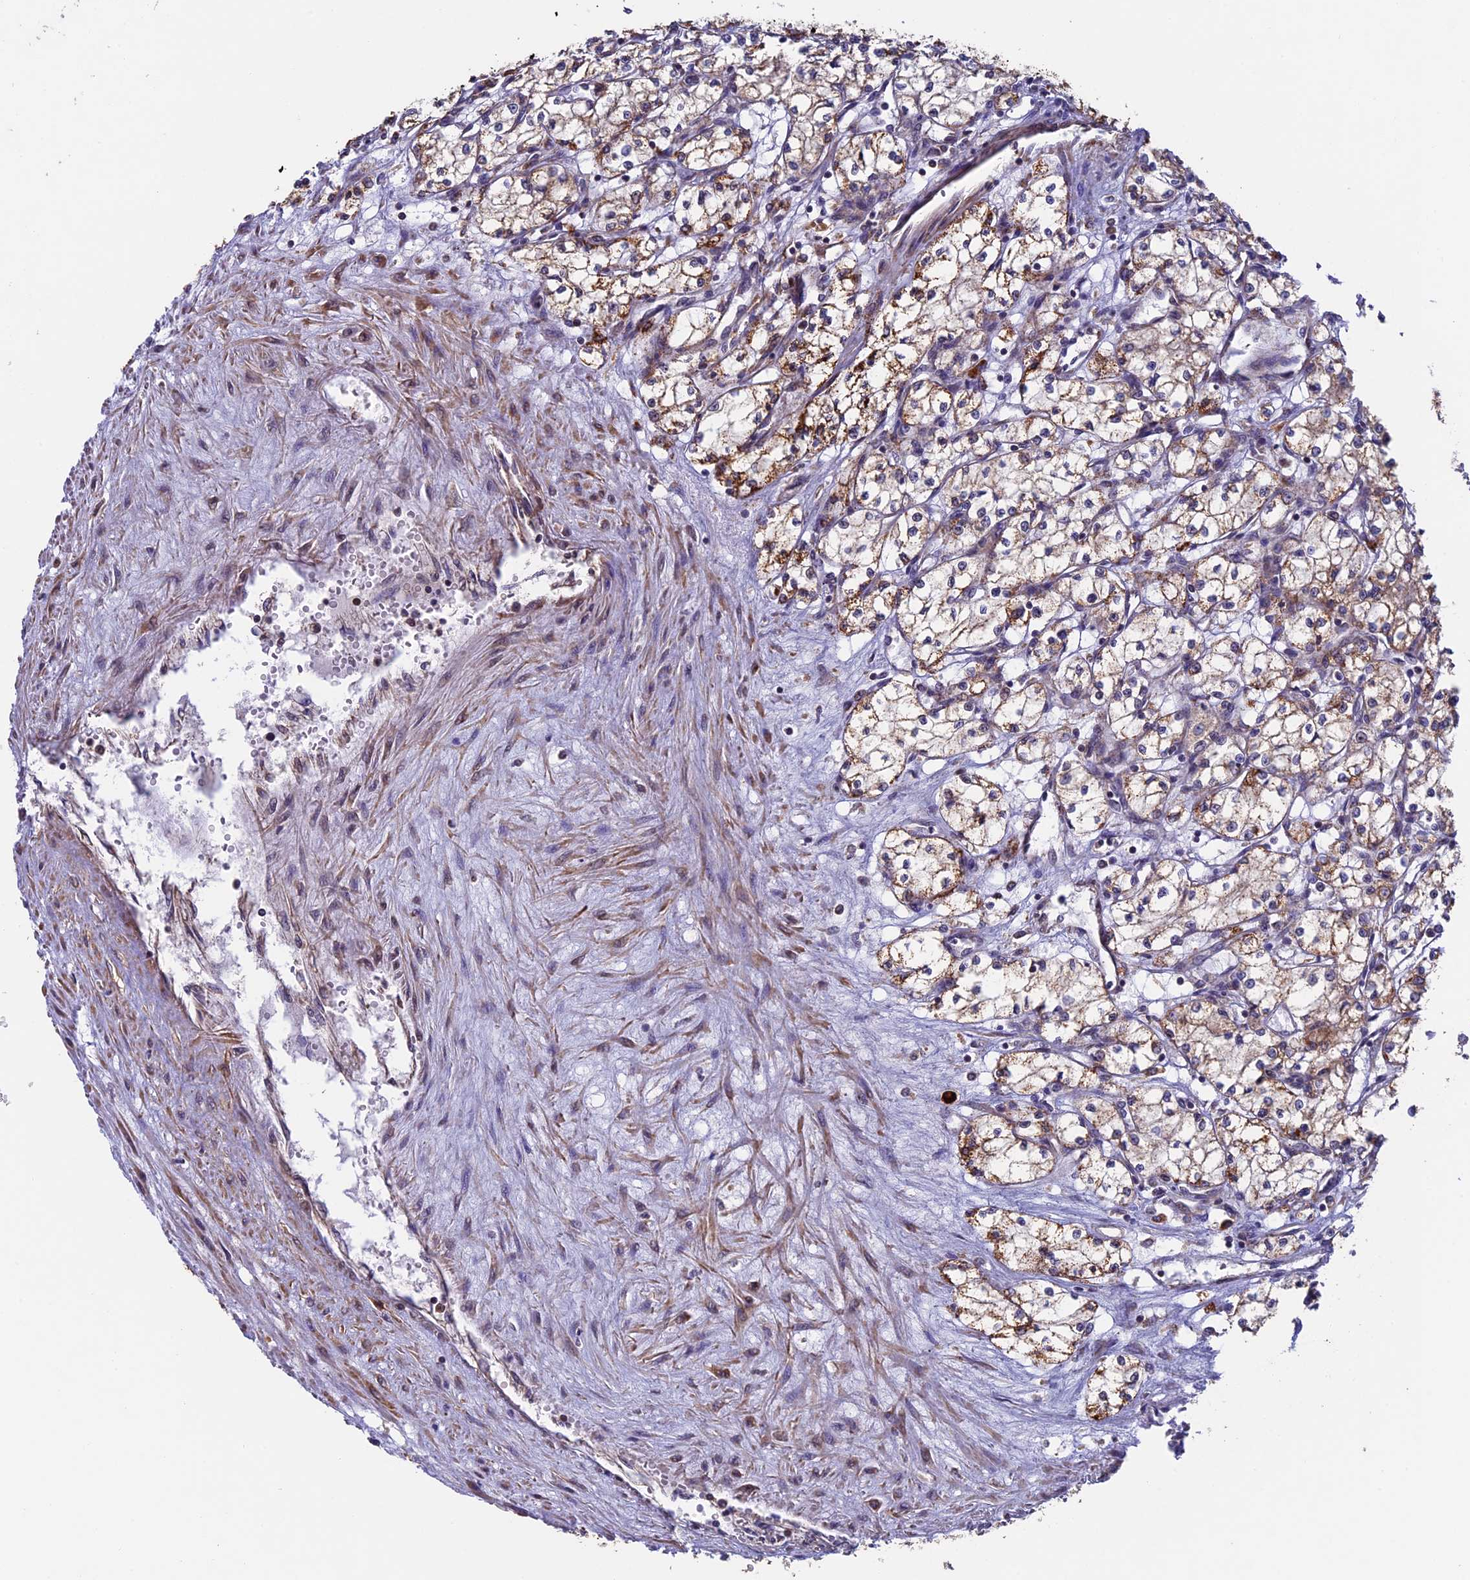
{"staining": {"intensity": "weak", "quantity": ">75%", "location": "cytoplasmic/membranous"}, "tissue": "renal cancer", "cell_type": "Tumor cells", "image_type": "cancer", "snomed": [{"axis": "morphology", "description": "Adenocarcinoma, NOS"}, {"axis": "topography", "description": "Kidney"}], "caption": "Human renal cancer stained for a protein (brown) displays weak cytoplasmic/membranous positive positivity in about >75% of tumor cells.", "gene": "RNF17", "patient": {"sex": "male", "age": 59}}